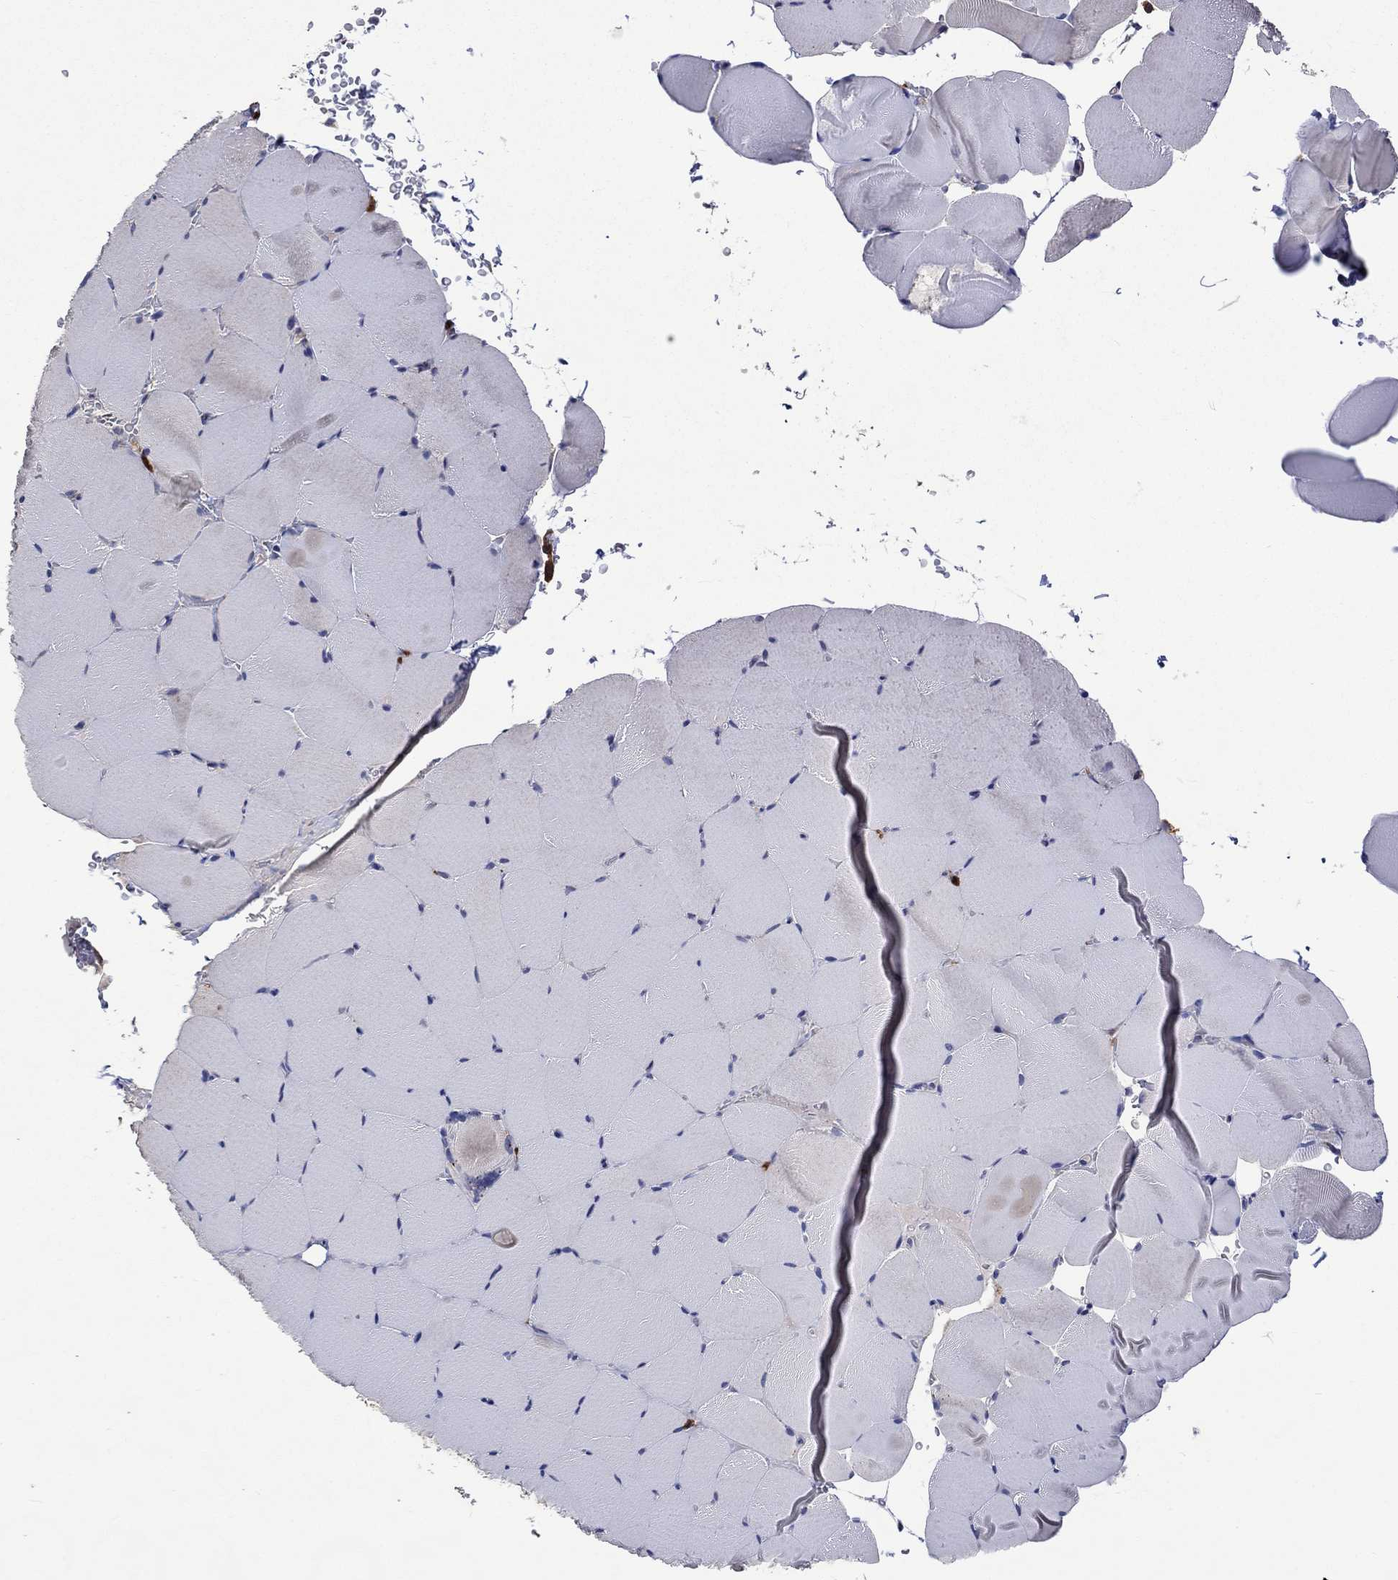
{"staining": {"intensity": "negative", "quantity": "none", "location": "none"}, "tissue": "skeletal muscle", "cell_type": "Myocytes", "image_type": "normal", "snomed": [{"axis": "morphology", "description": "Normal tissue, NOS"}, {"axis": "topography", "description": "Skeletal muscle"}], "caption": "IHC of normal human skeletal muscle displays no positivity in myocytes. (DAB (3,3'-diaminobenzidine) IHC visualized using brightfield microscopy, high magnification).", "gene": "CTSB", "patient": {"sex": "female", "age": 37}}